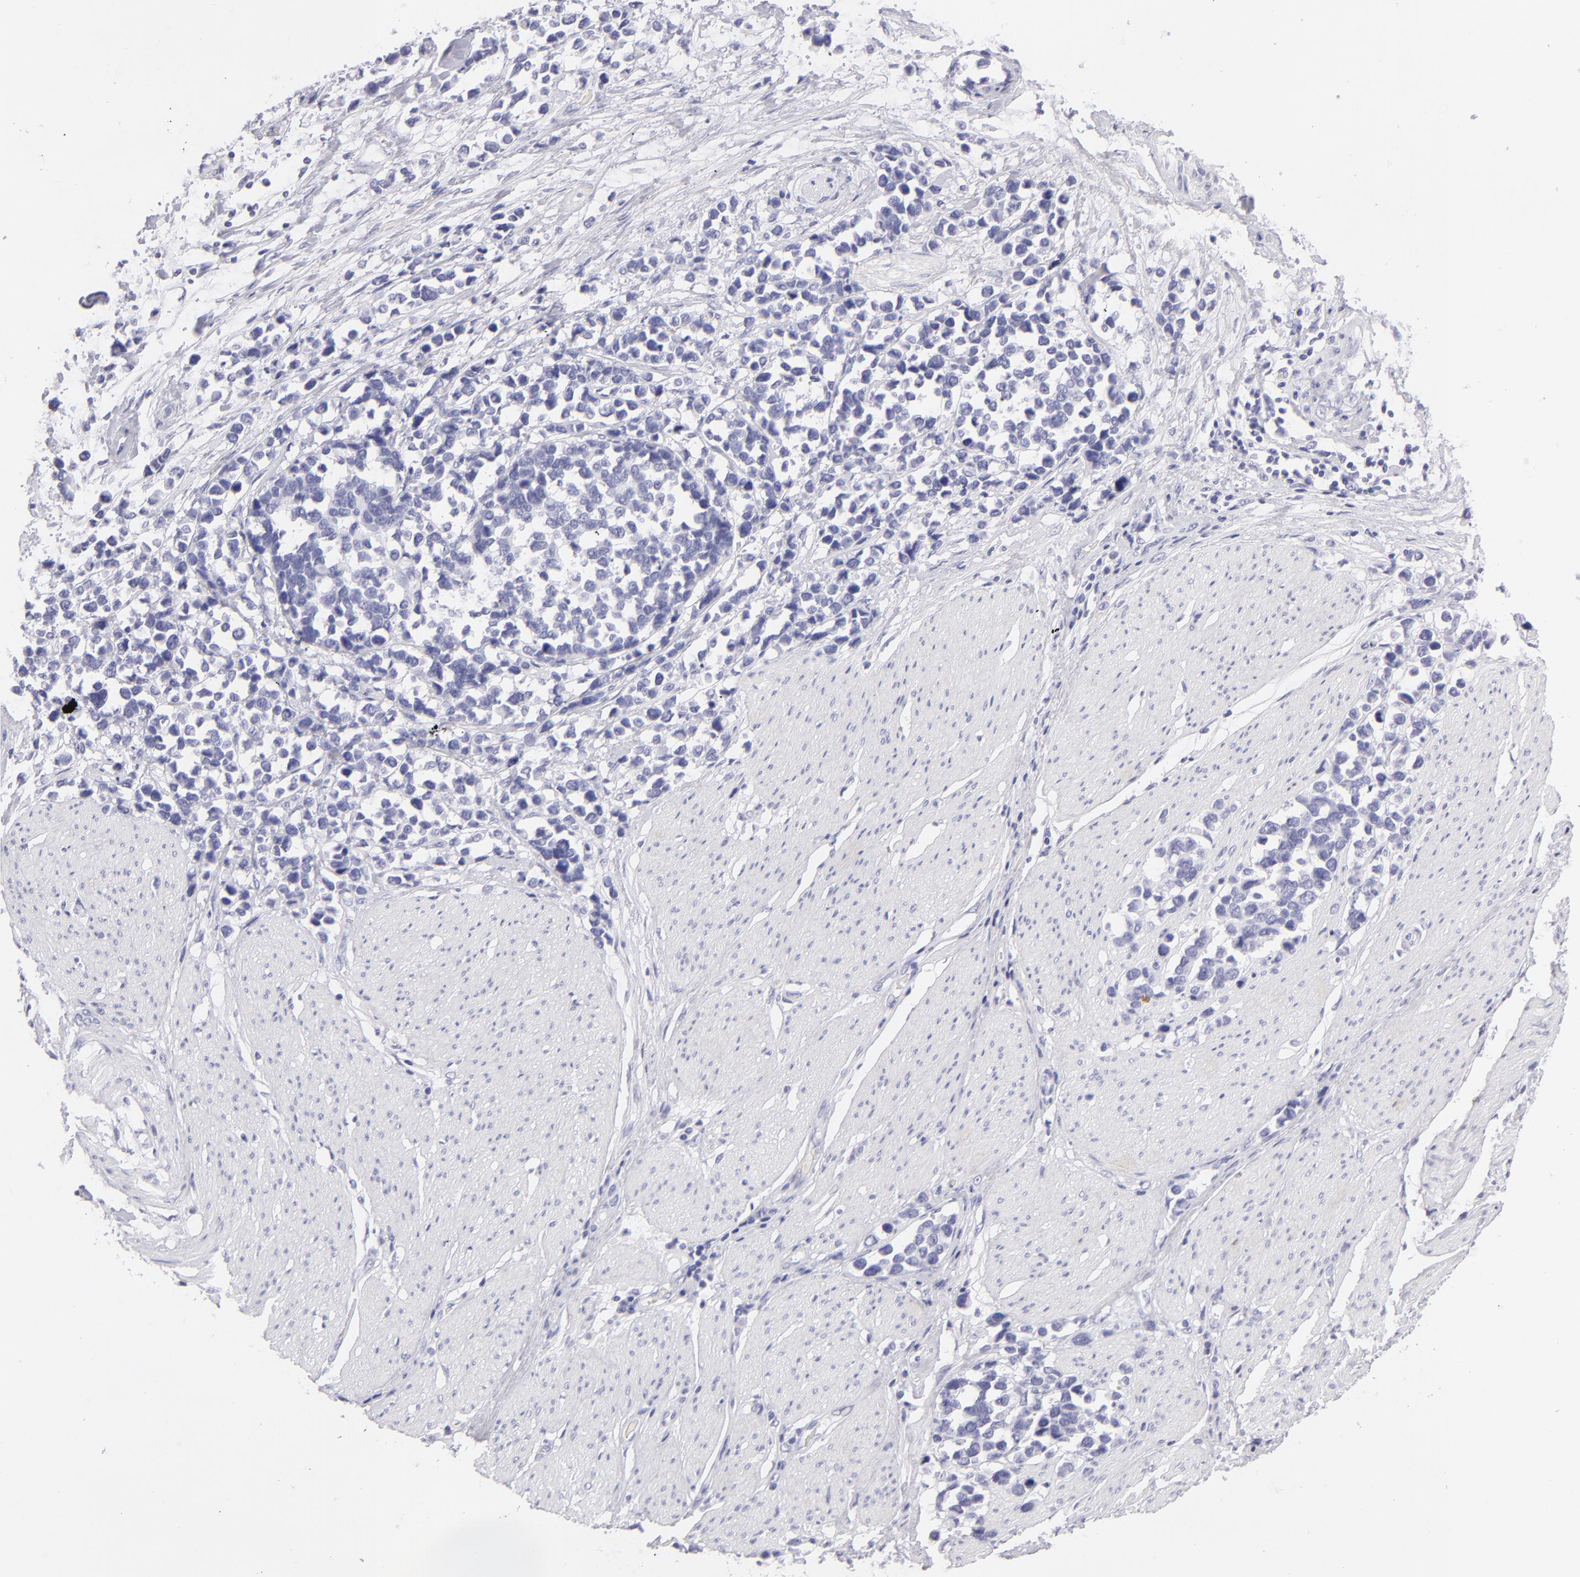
{"staining": {"intensity": "negative", "quantity": "none", "location": "none"}, "tissue": "stomach cancer", "cell_type": "Tumor cells", "image_type": "cancer", "snomed": [{"axis": "morphology", "description": "Adenocarcinoma, NOS"}, {"axis": "topography", "description": "Stomach, upper"}], "caption": "Adenocarcinoma (stomach) was stained to show a protein in brown. There is no significant staining in tumor cells.", "gene": "PVALB", "patient": {"sex": "male", "age": 71}}